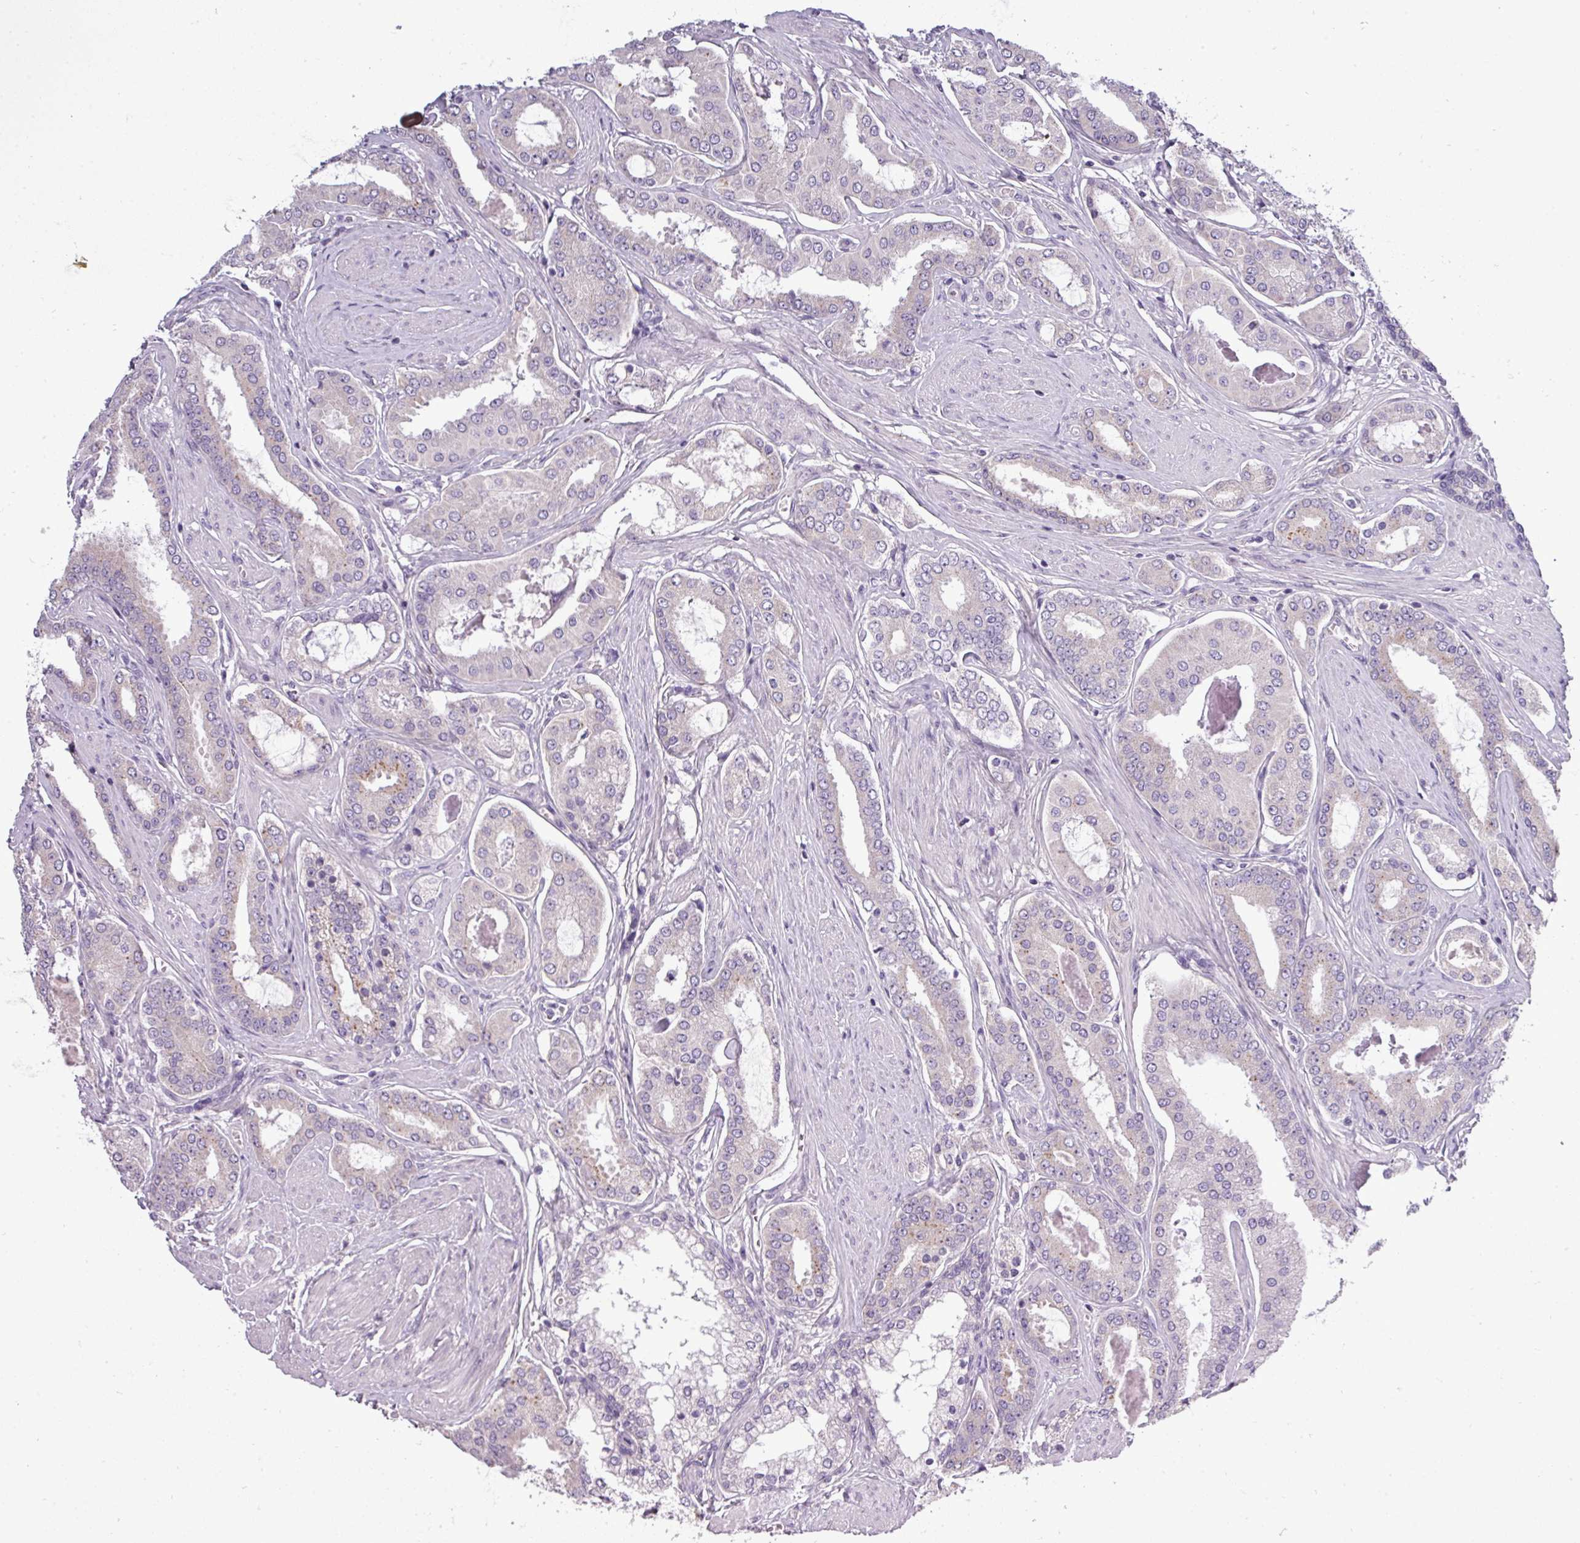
{"staining": {"intensity": "negative", "quantity": "none", "location": "none"}, "tissue": "prostate cancer", "cell_type": "Tumor cells", "image_type": "cancer", "snomed": [{"axis": "morphology", "description": "Adenocarcinoma, Low grade"}, {"axis": "topography", "description": "Prostate"}], "caption": "Immunohistochemistry (IHC) photomicrograph of prostate cancer stained for a protein (brown), which demonstrates no staining in tumor cells.", "gene": "DNAAF9", "patient": {"sex": "male", "age": 42}}